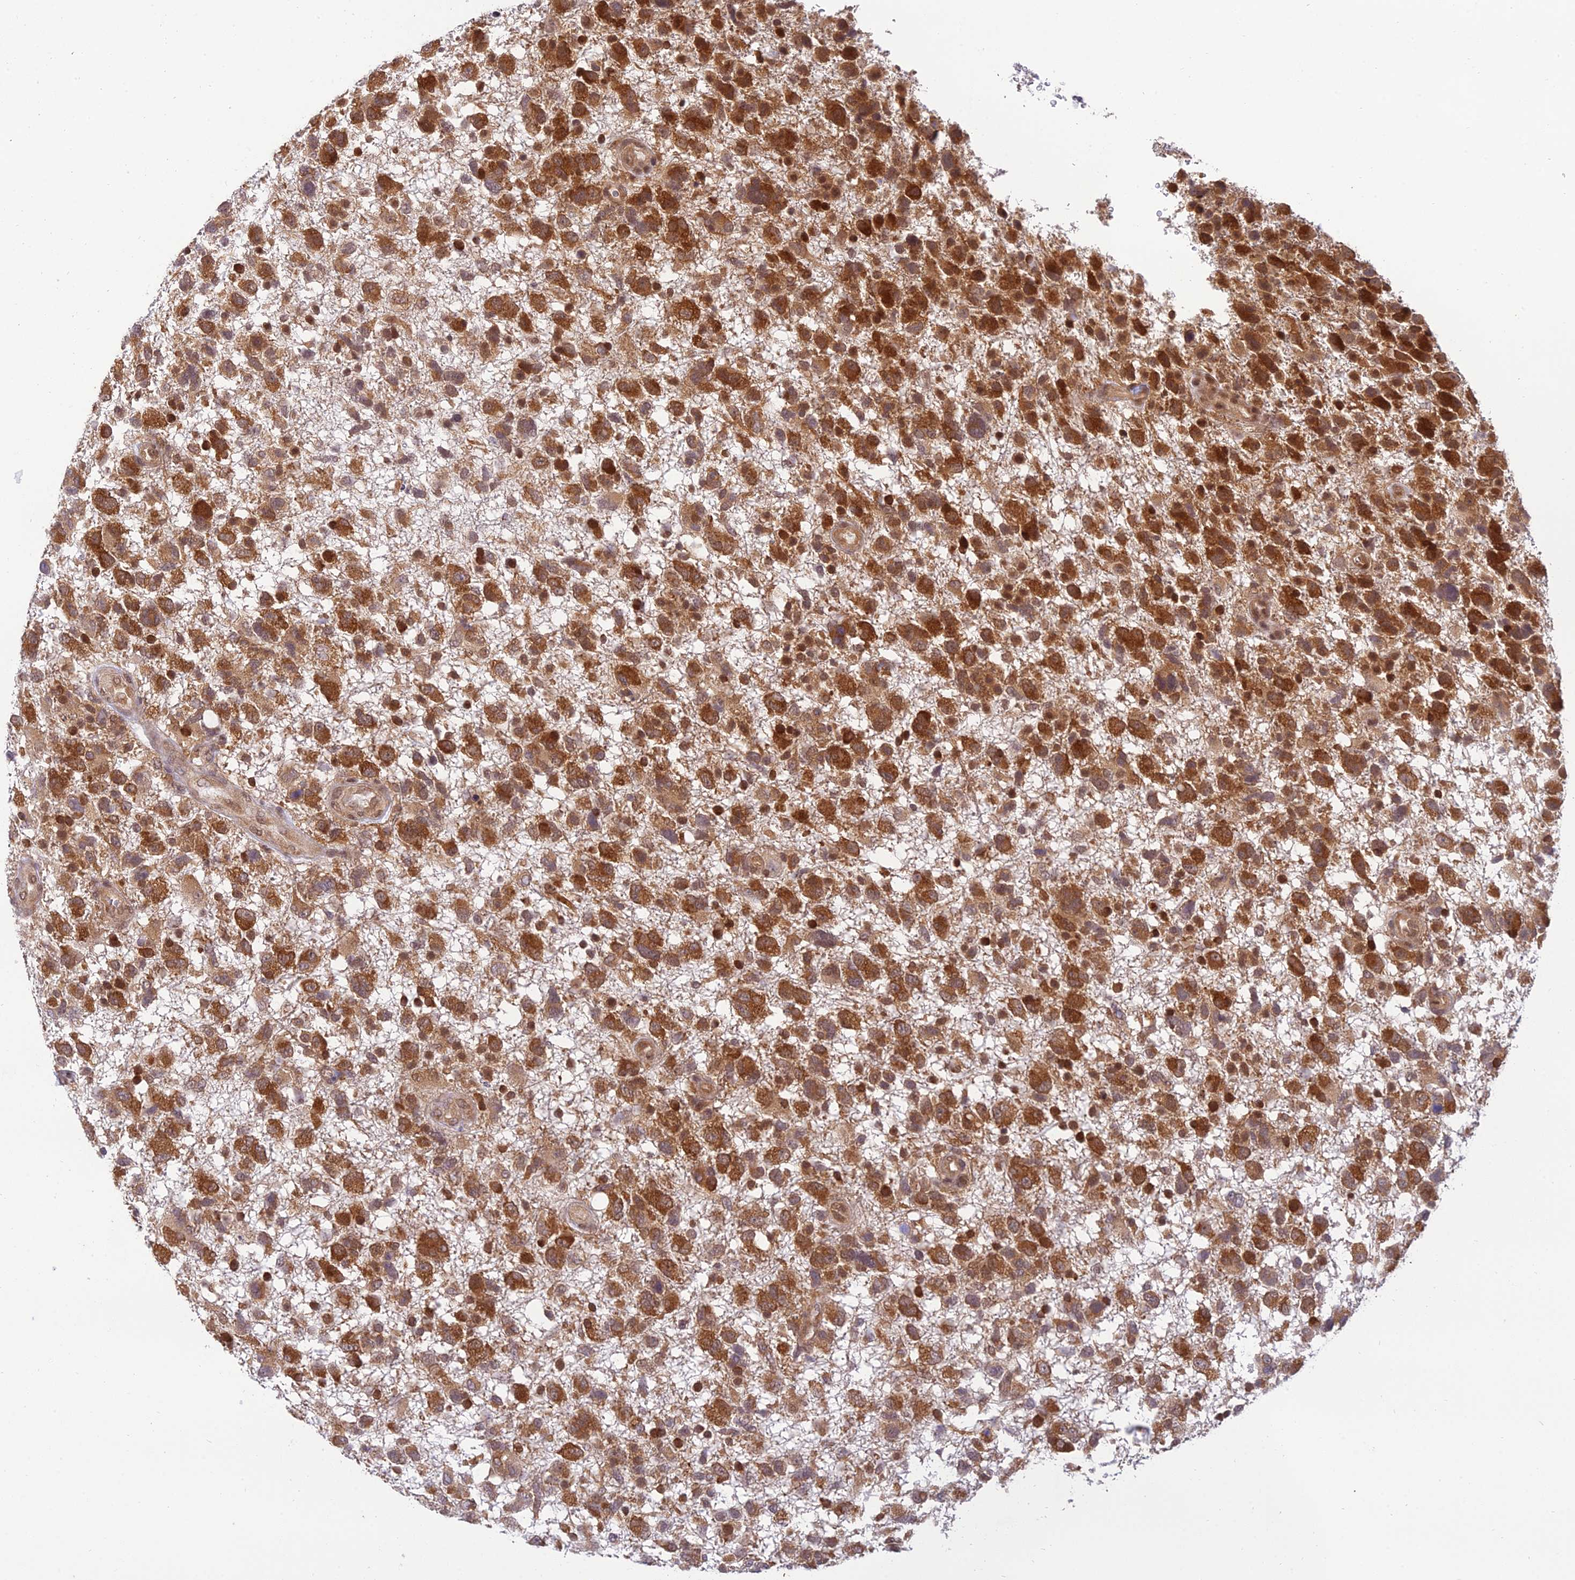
{"staining": {"intensity": "strong", "quantity": ">75%", "location": "cytoplasmic/membranous"}, "tissue": "glioma", "cell_type": "Tumor cells", "image_type": "cancer", "snomed": [{"axis": "morphology", "description": "Glioma, malignant, High grade"}, {"axis": "topography", "description": "Brain"}], "caption": "Malignant high-grade glioma stained for a protein shows strong cytoplasmic/membranous positivity in tumor cells.", "gene": "SKIC8", "patient": {"sex": "male", "age": 61}}